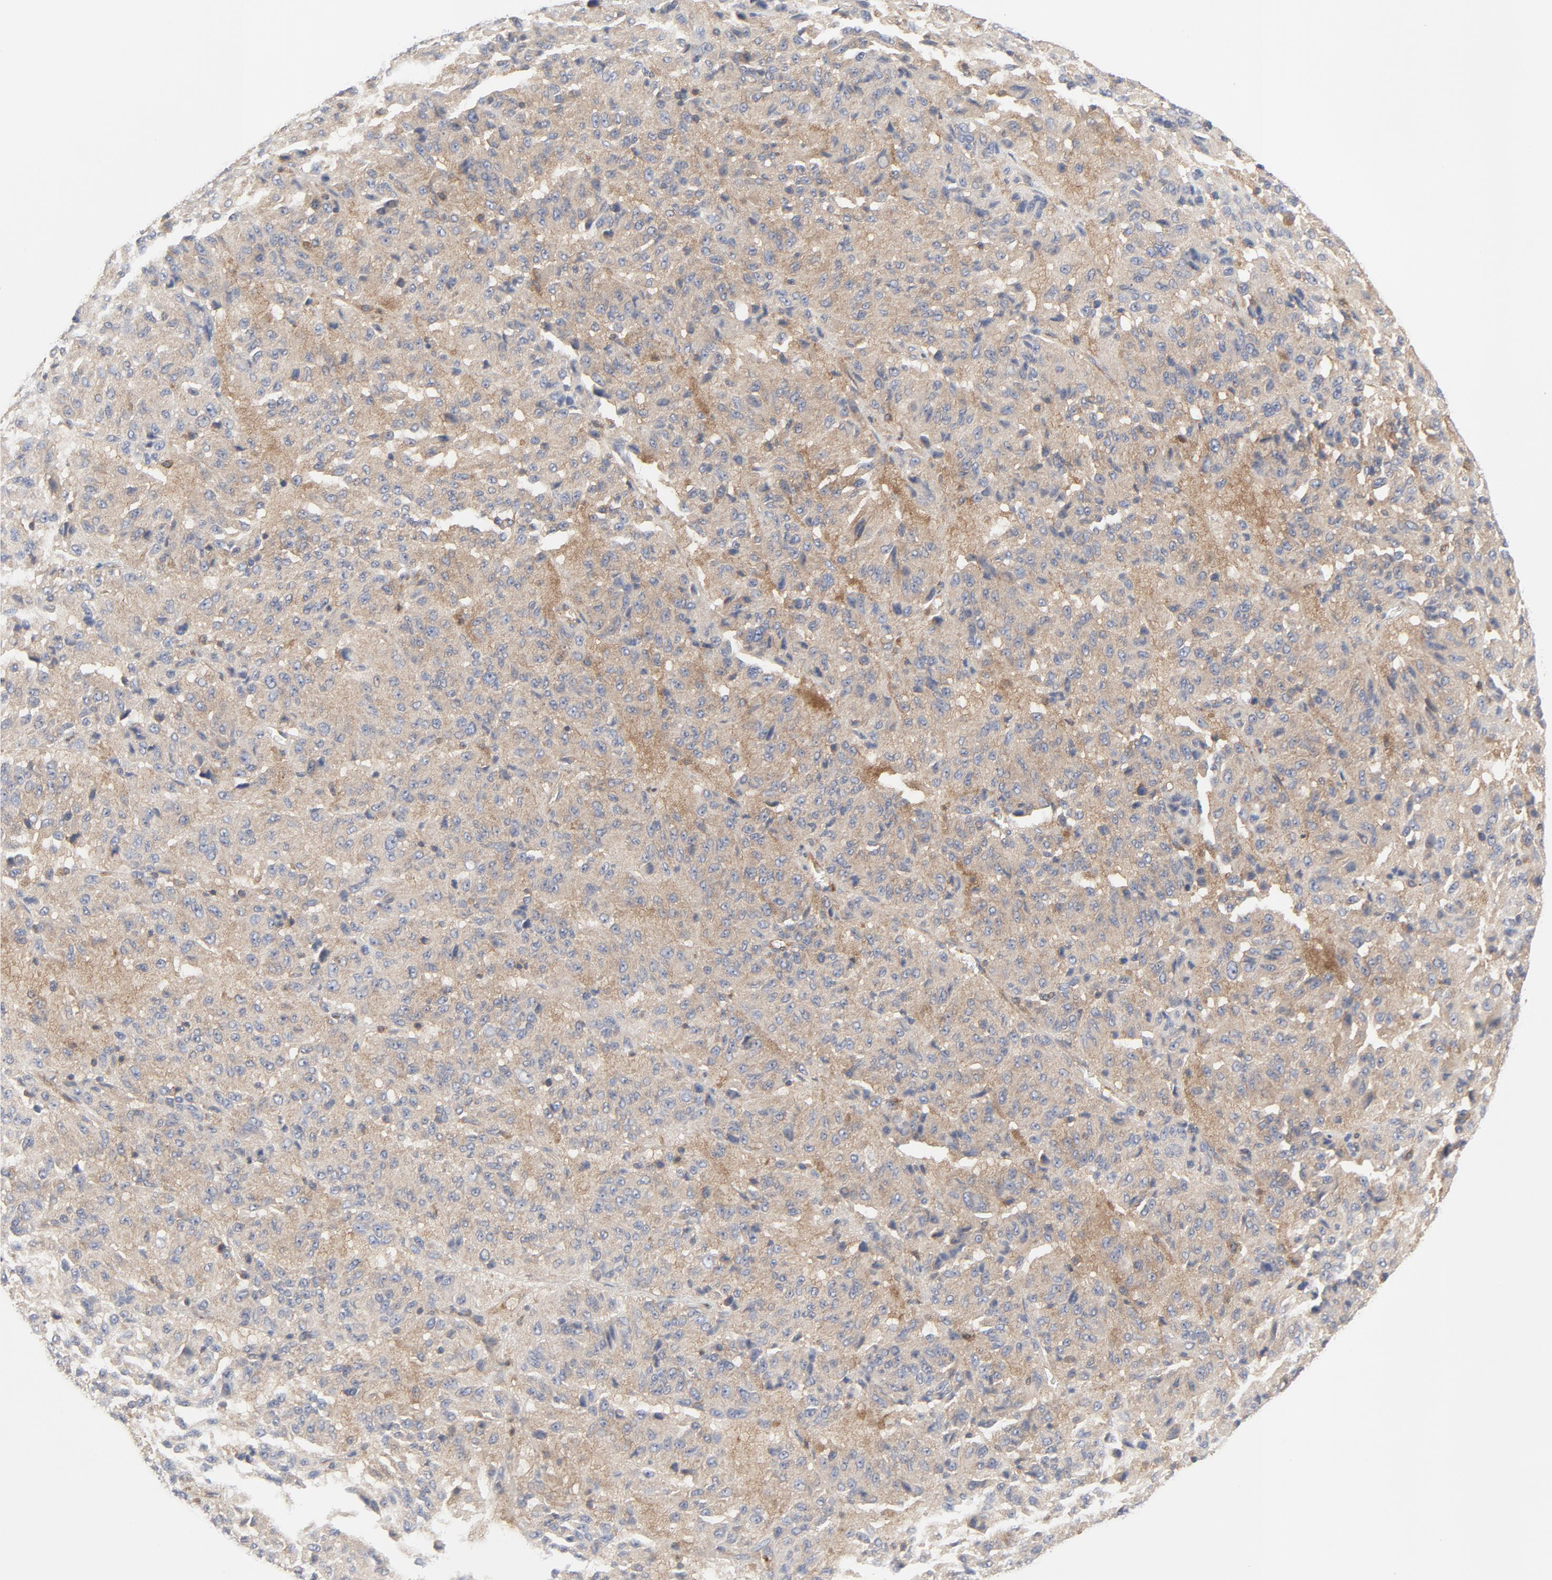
{"staining": {"intensity": "moderate", "quantity": ">75%", "location": "cytoplasmic/membranous"}, "tissue": "melanoma", "cell_type": "Tumor cells", "image_type": "cancer", "snomed": [{"axis": "morphology", "description": "Malignant melanoma, Metastatic site"}, {"axis": "topography", "description": "Lung"}], "caption": "Human malignant melanoma (metastatic site) stained with a brown dye demonstrates moderate cytoplasmic/membranous positive staining in approximately >75% of tumor cells.", "gene": "RABEP1", "patient": {"sex": "male", "age": 64}}